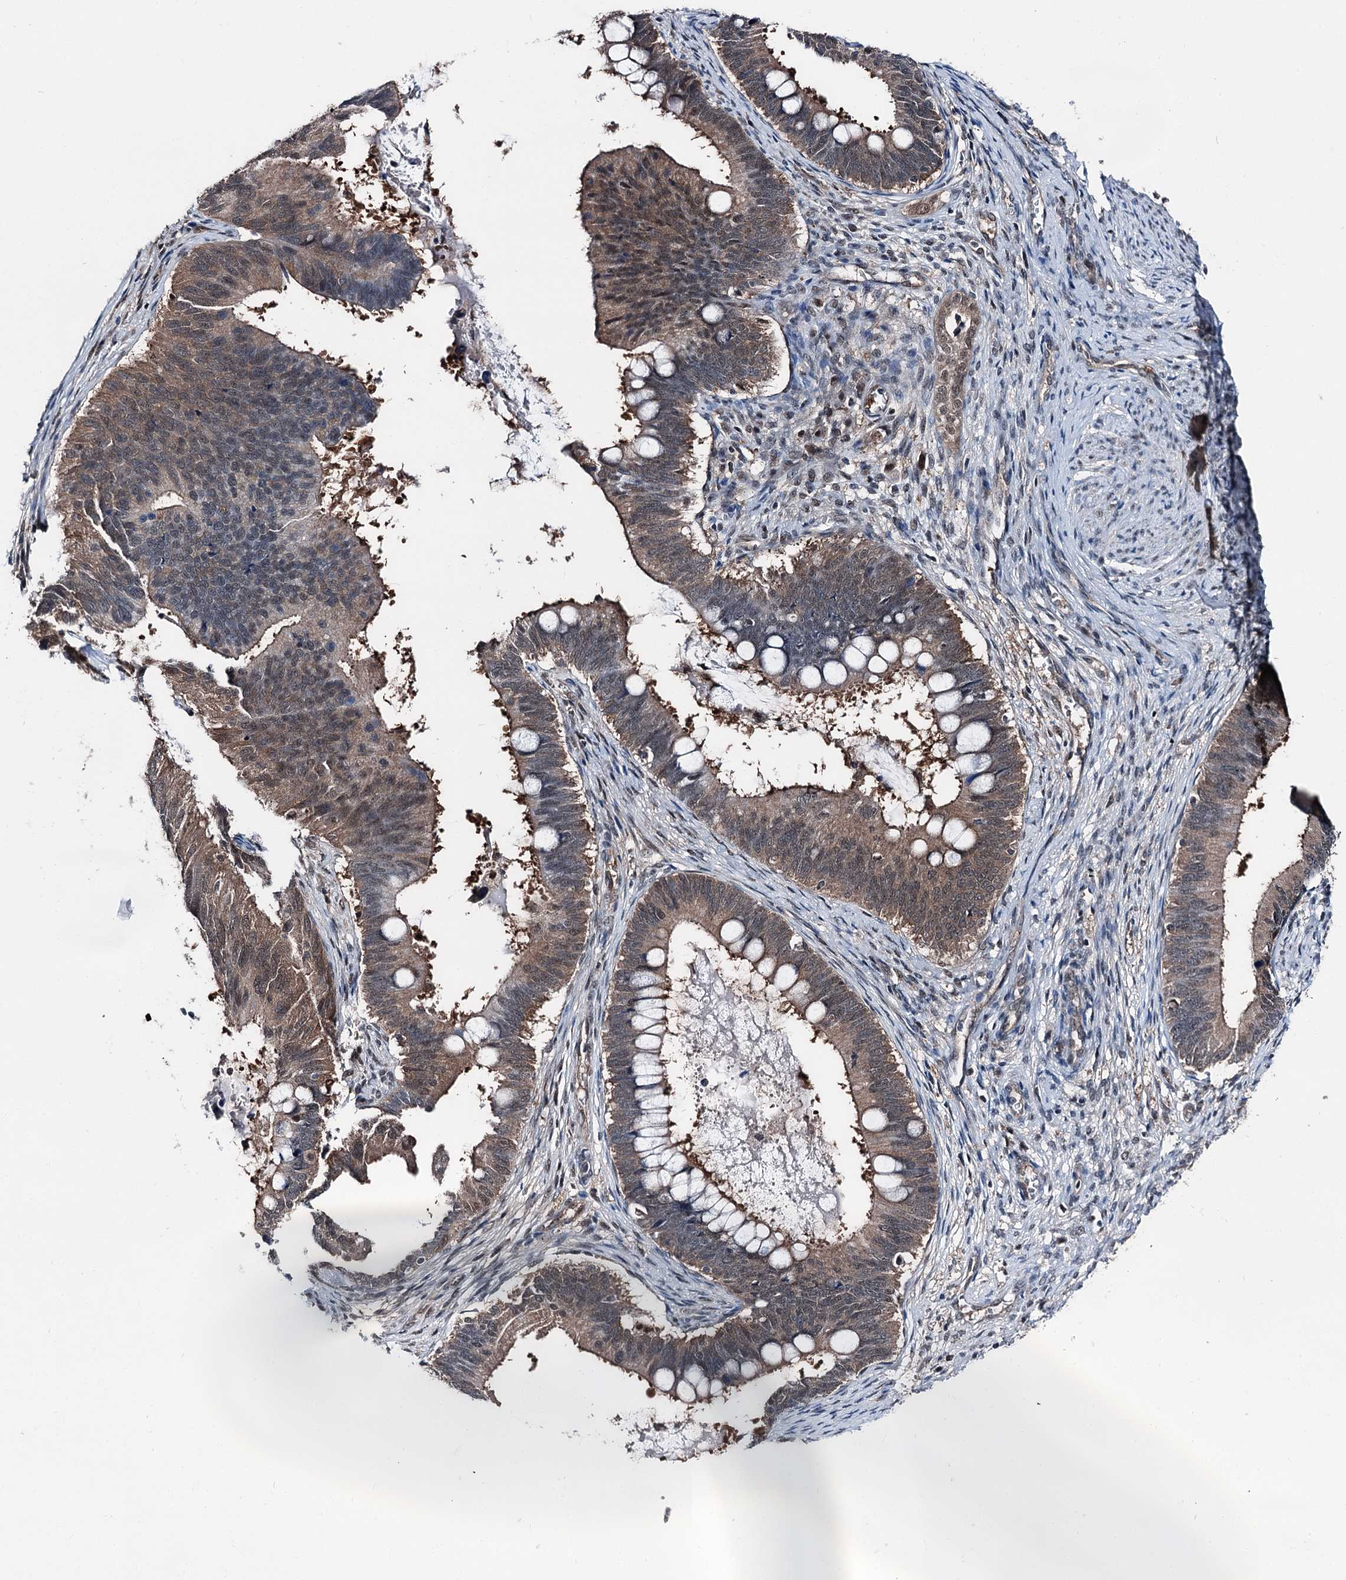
{"staining": {"intensity": "moderate", "quantity": "25%-75%", "location": "cytoplasmic/membranous,nuclear"}, "tissue": "cervical cancer", "cell_type": "Tumor cells", "image_type": "cancer", "snomed": [{"axis": "morphology", "description": "Adenocarcinoma, NOS"}, {"axis": "topography", "description": "Cervix"}], "caption": "Adenocarcinoma (cervical) stained with DAB (3,3'-diaminobenzidine) immunohistochemistry (IHC) shows medium levels of moderate cytoplasmic/membranous and nuclear staining in approximately 25%-75% of tumor cells.", "gene": "PSMD13", "patient": {"sex": "female", "age": 42}}